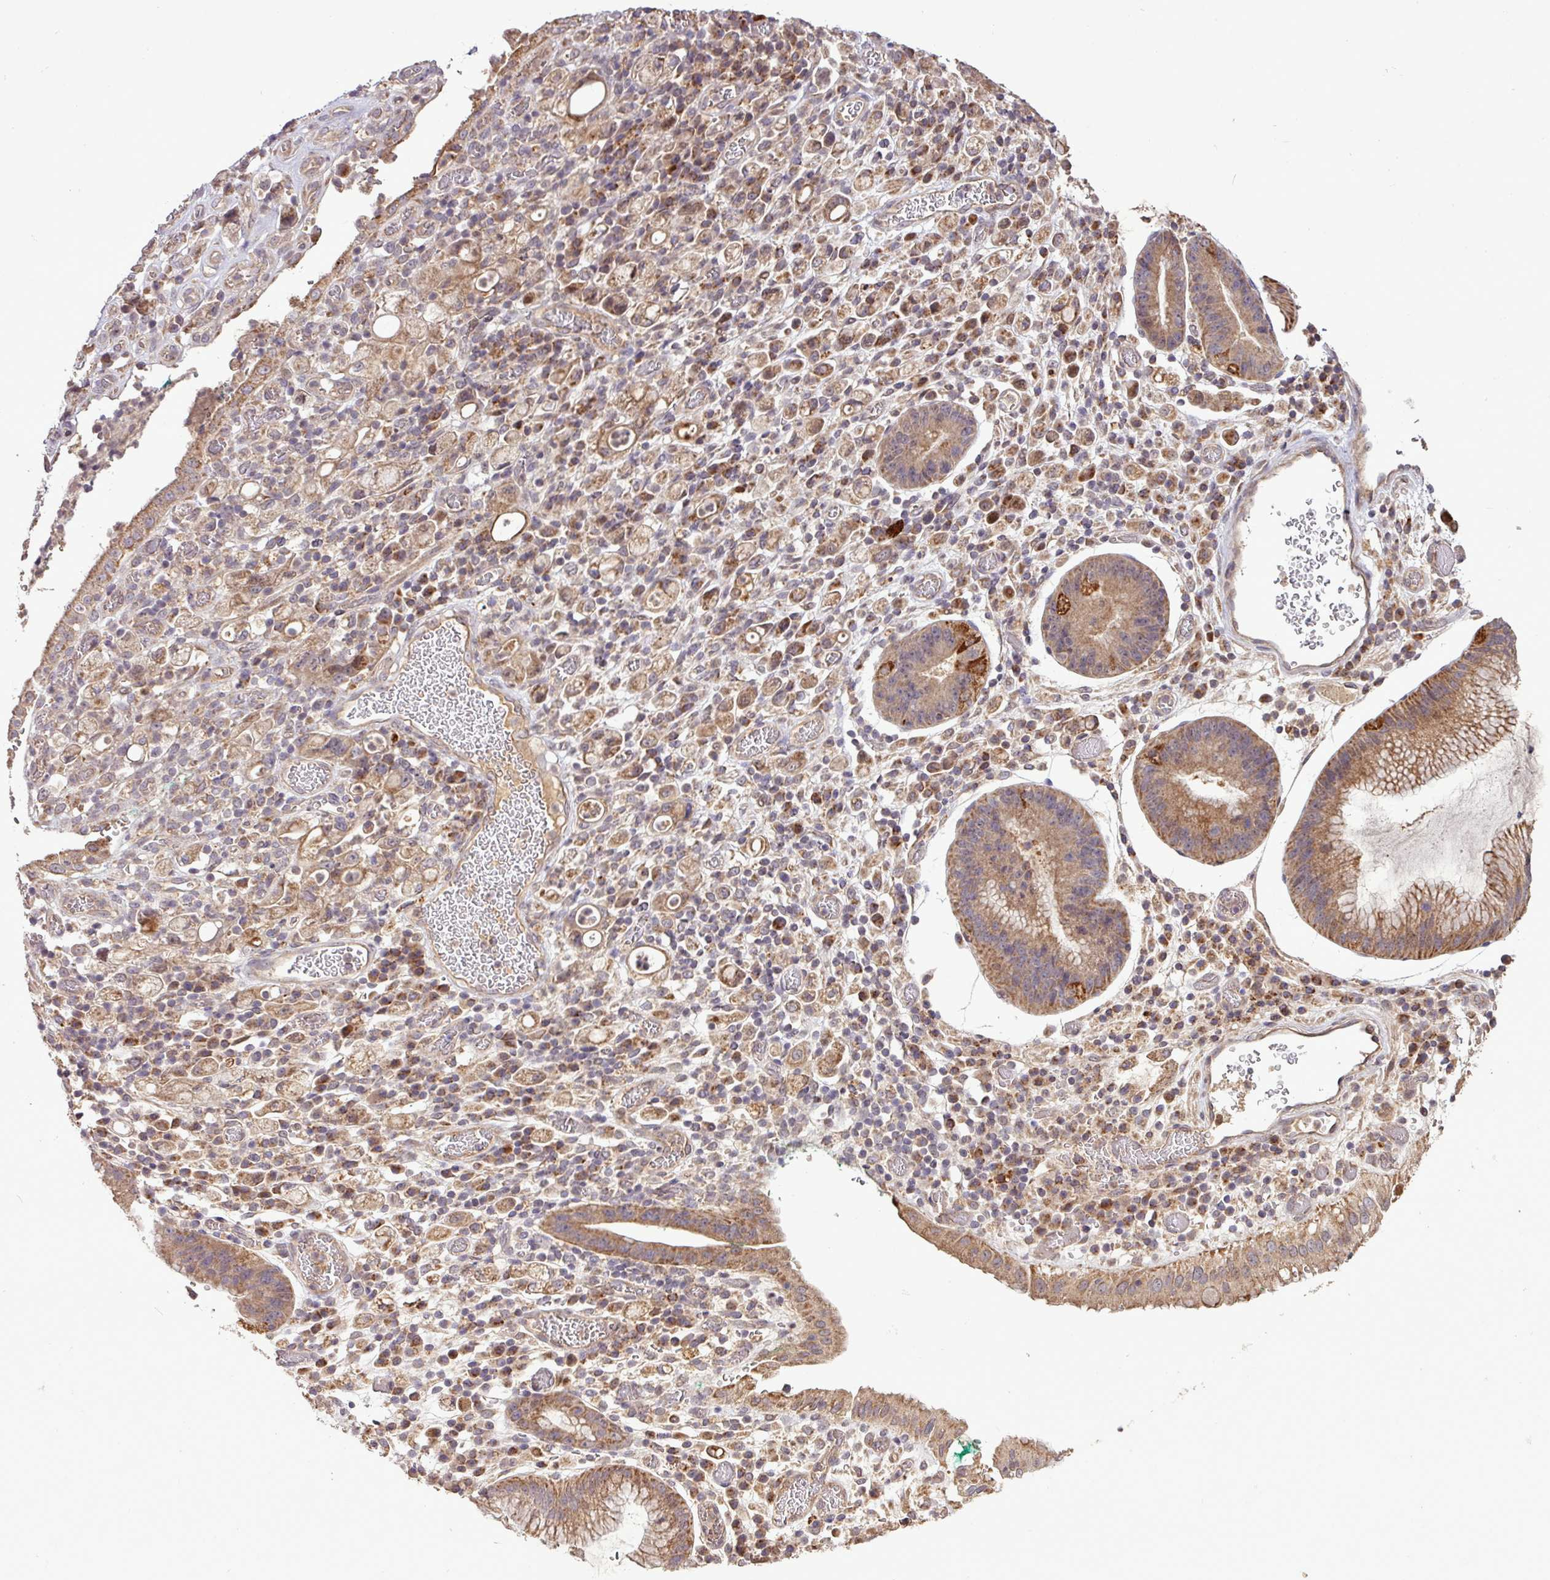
{"staining": {"intensity": "moderate", "quantity": ">75%", "location": "cytoplasmic/membranous"}, "tissue": "stomach cancer", "cell_type": "Tumor cells", "image_type": "cancer", "snomed": [{"axis": "morphology", "description": "Adenocarcinoma, NOS"}, {"axis": "topography", "description": "Stomach"}], "caption": "About >75% of tumor cells in adenocarcinoma (stomach) reveal moderate cytoplasmic/membranous protein expression as visualized by brown immunohistochemical staining.", "gene": "YPEL3", "patient": {"sex": "male", "age": 77}}